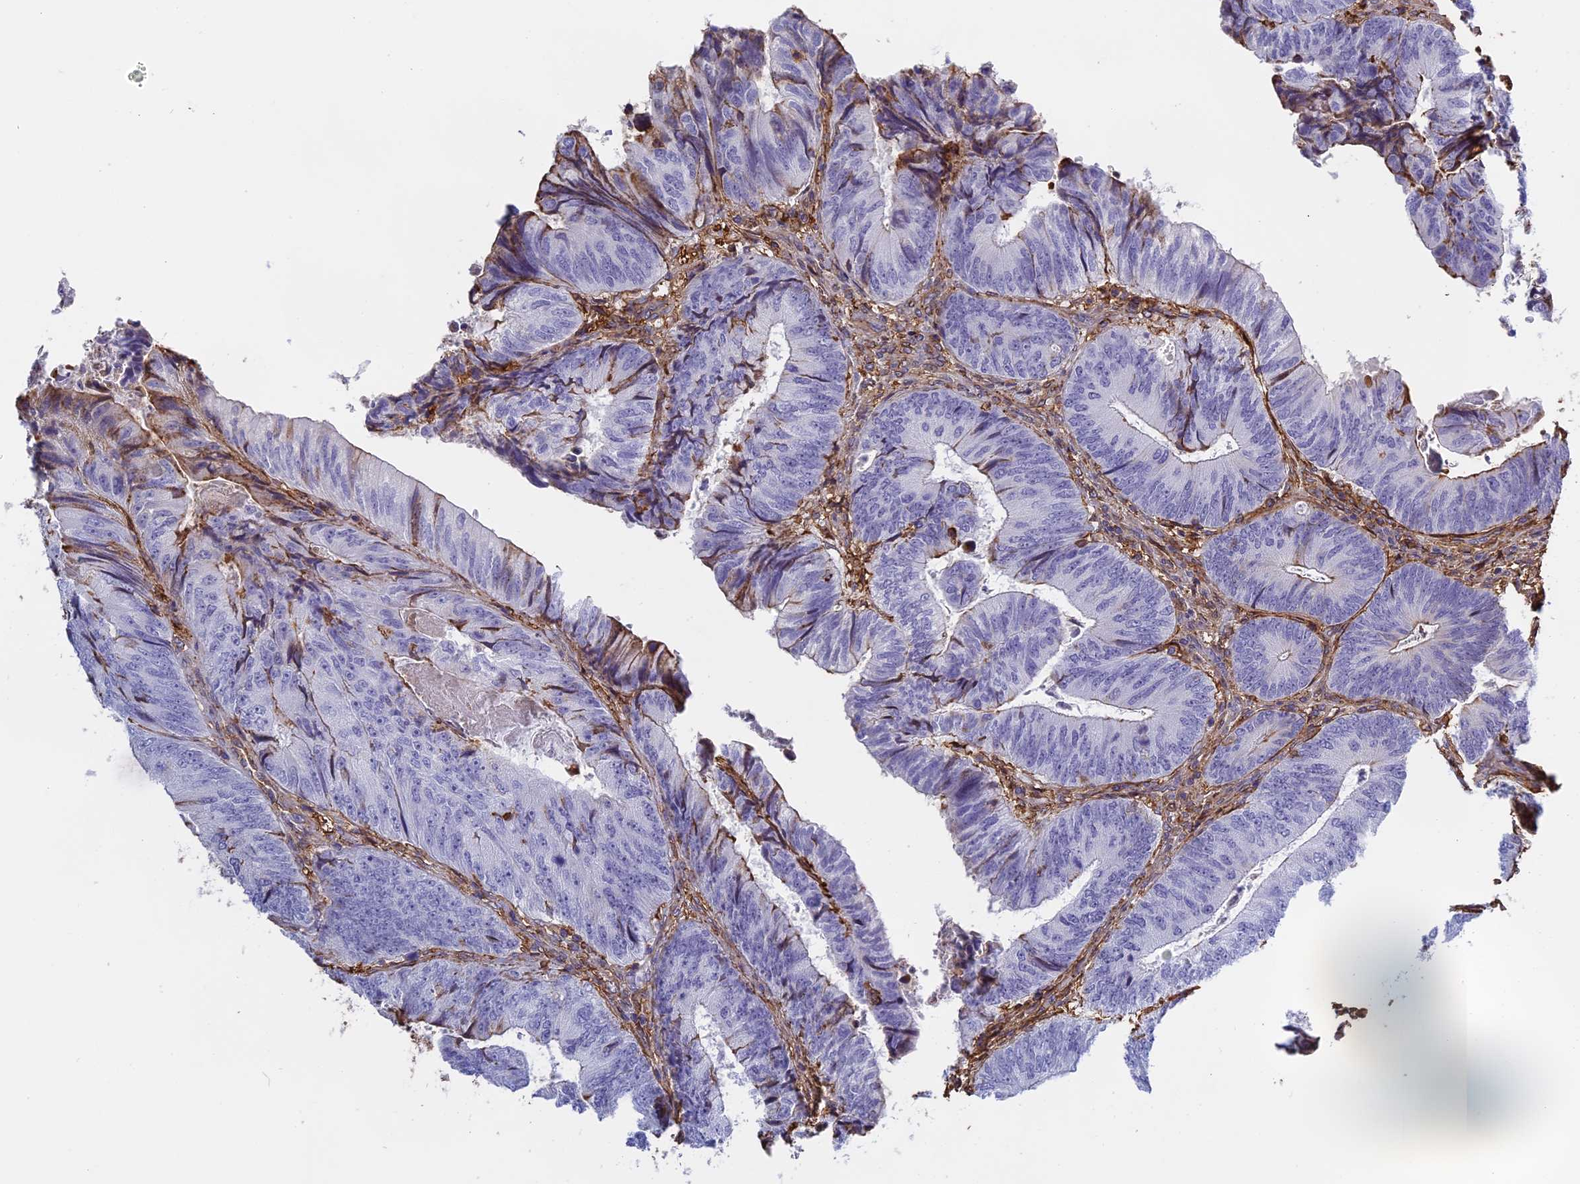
{"staining": {"intensity": "negative", "quantity": "none", "location": "none"}, "tissue": "colorectal cancer", "cell_type": "Tumor cells", "image_type": "cancer", "snomed": [{"axis": "morphology", "description": "Adenocarcinoma, NOS"}, {"axis": "topography", "description": "Colon"}], "caption": "Tumor cells show no significant protein positivity in colorectal adenocarcinoma.", "gene": "TMEM255B", "patient": {"sex": "female", "age": 67}}